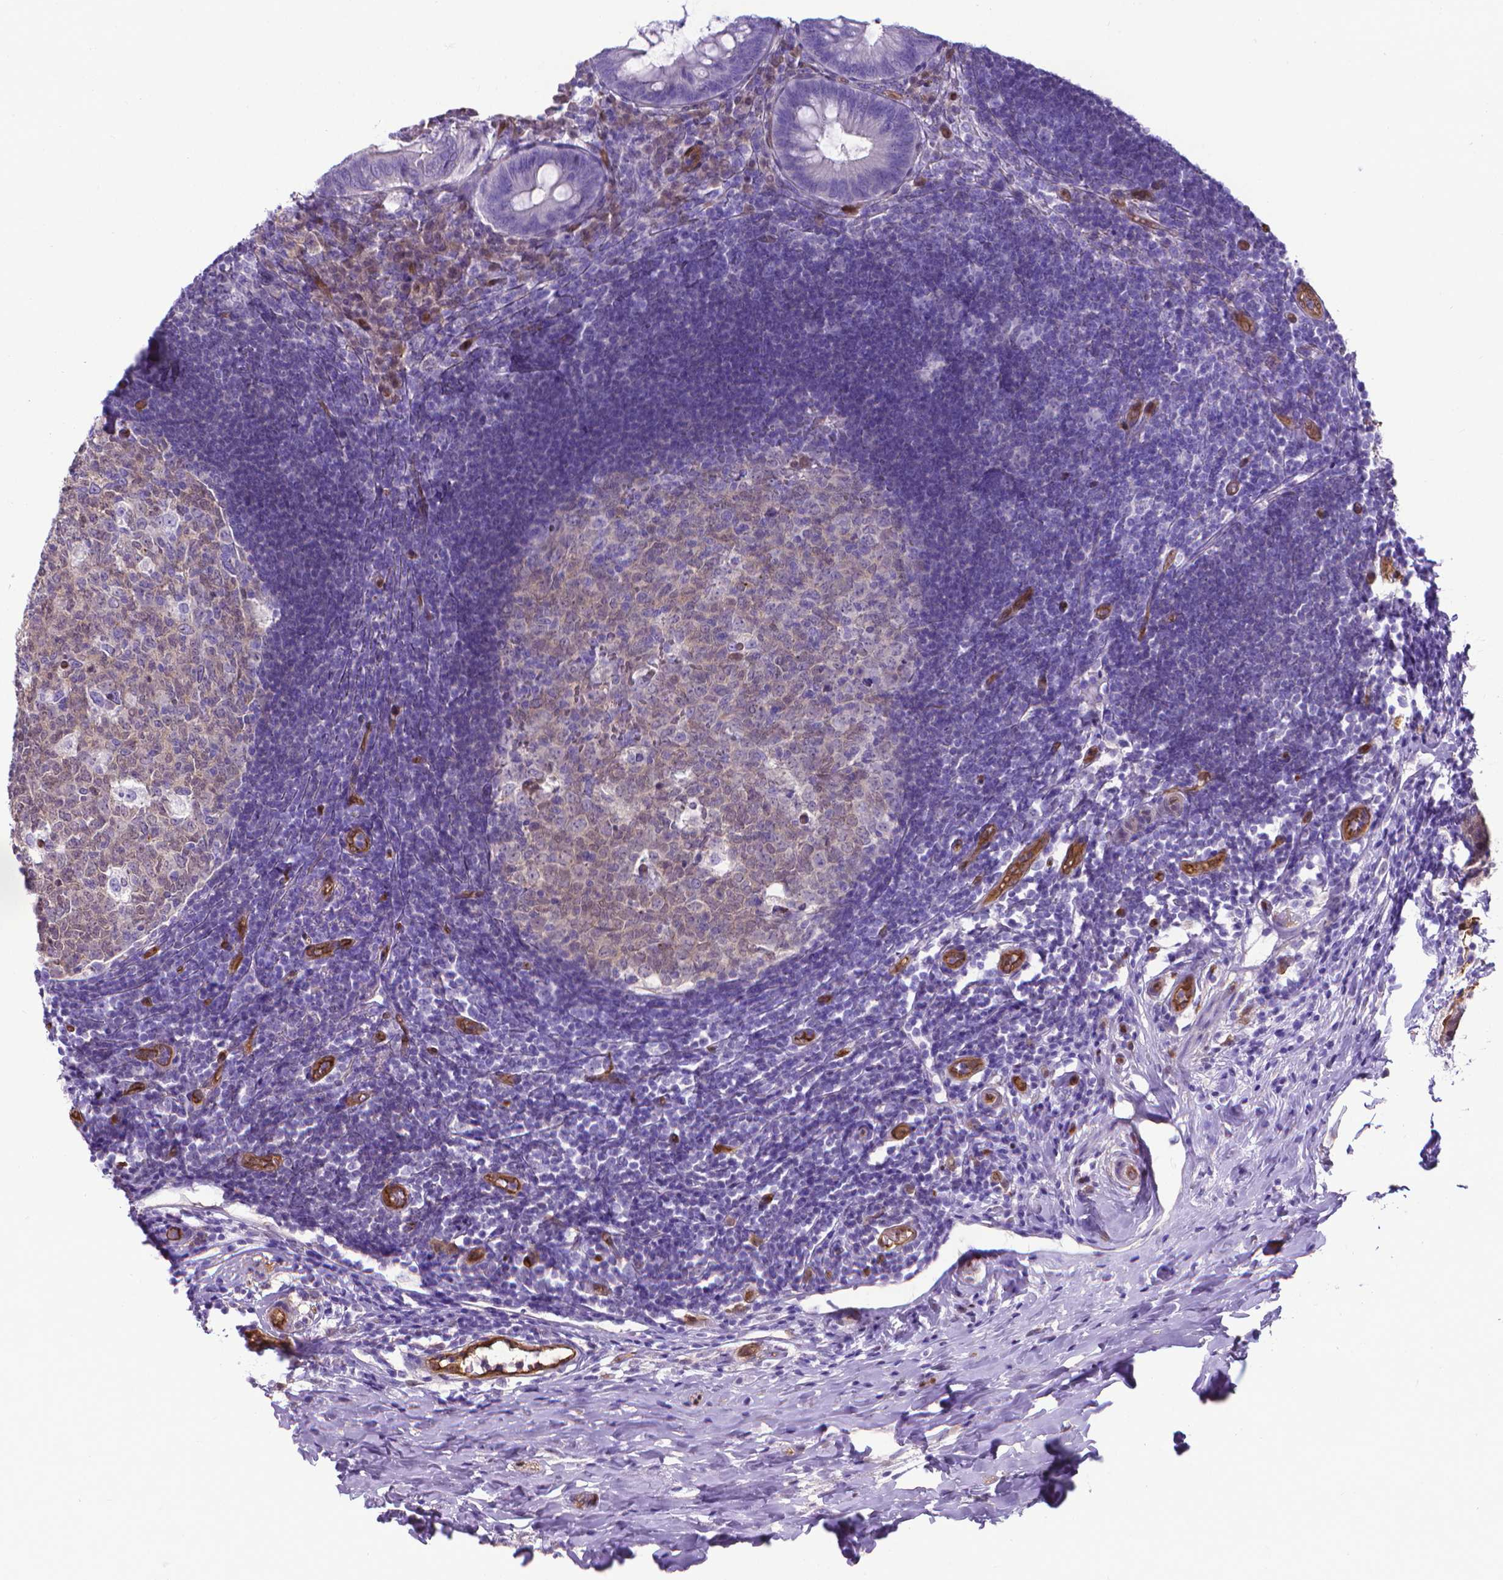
{"staining": {"intensity": "negative", "quantity": "none", "location": "none"}, "tissue": "appendix", "cell_type": "Glandular cells", "image_type": "normal", "snomed": [{"axis": "morphology", "description": "Normal tissue, NOS"}, {"axis": "morphology", "description": "Inflammation, NOS"}, {"axis": "topography", "description": "Appendix"}], "caption": "This image is of normal appendix stained with IHC to label a protein in brown with the nuclei are counter-stained blue. There is no staining in glandular cells.", "gene": "CLIC4", "patient": {"sex": "male", "age": 16}}